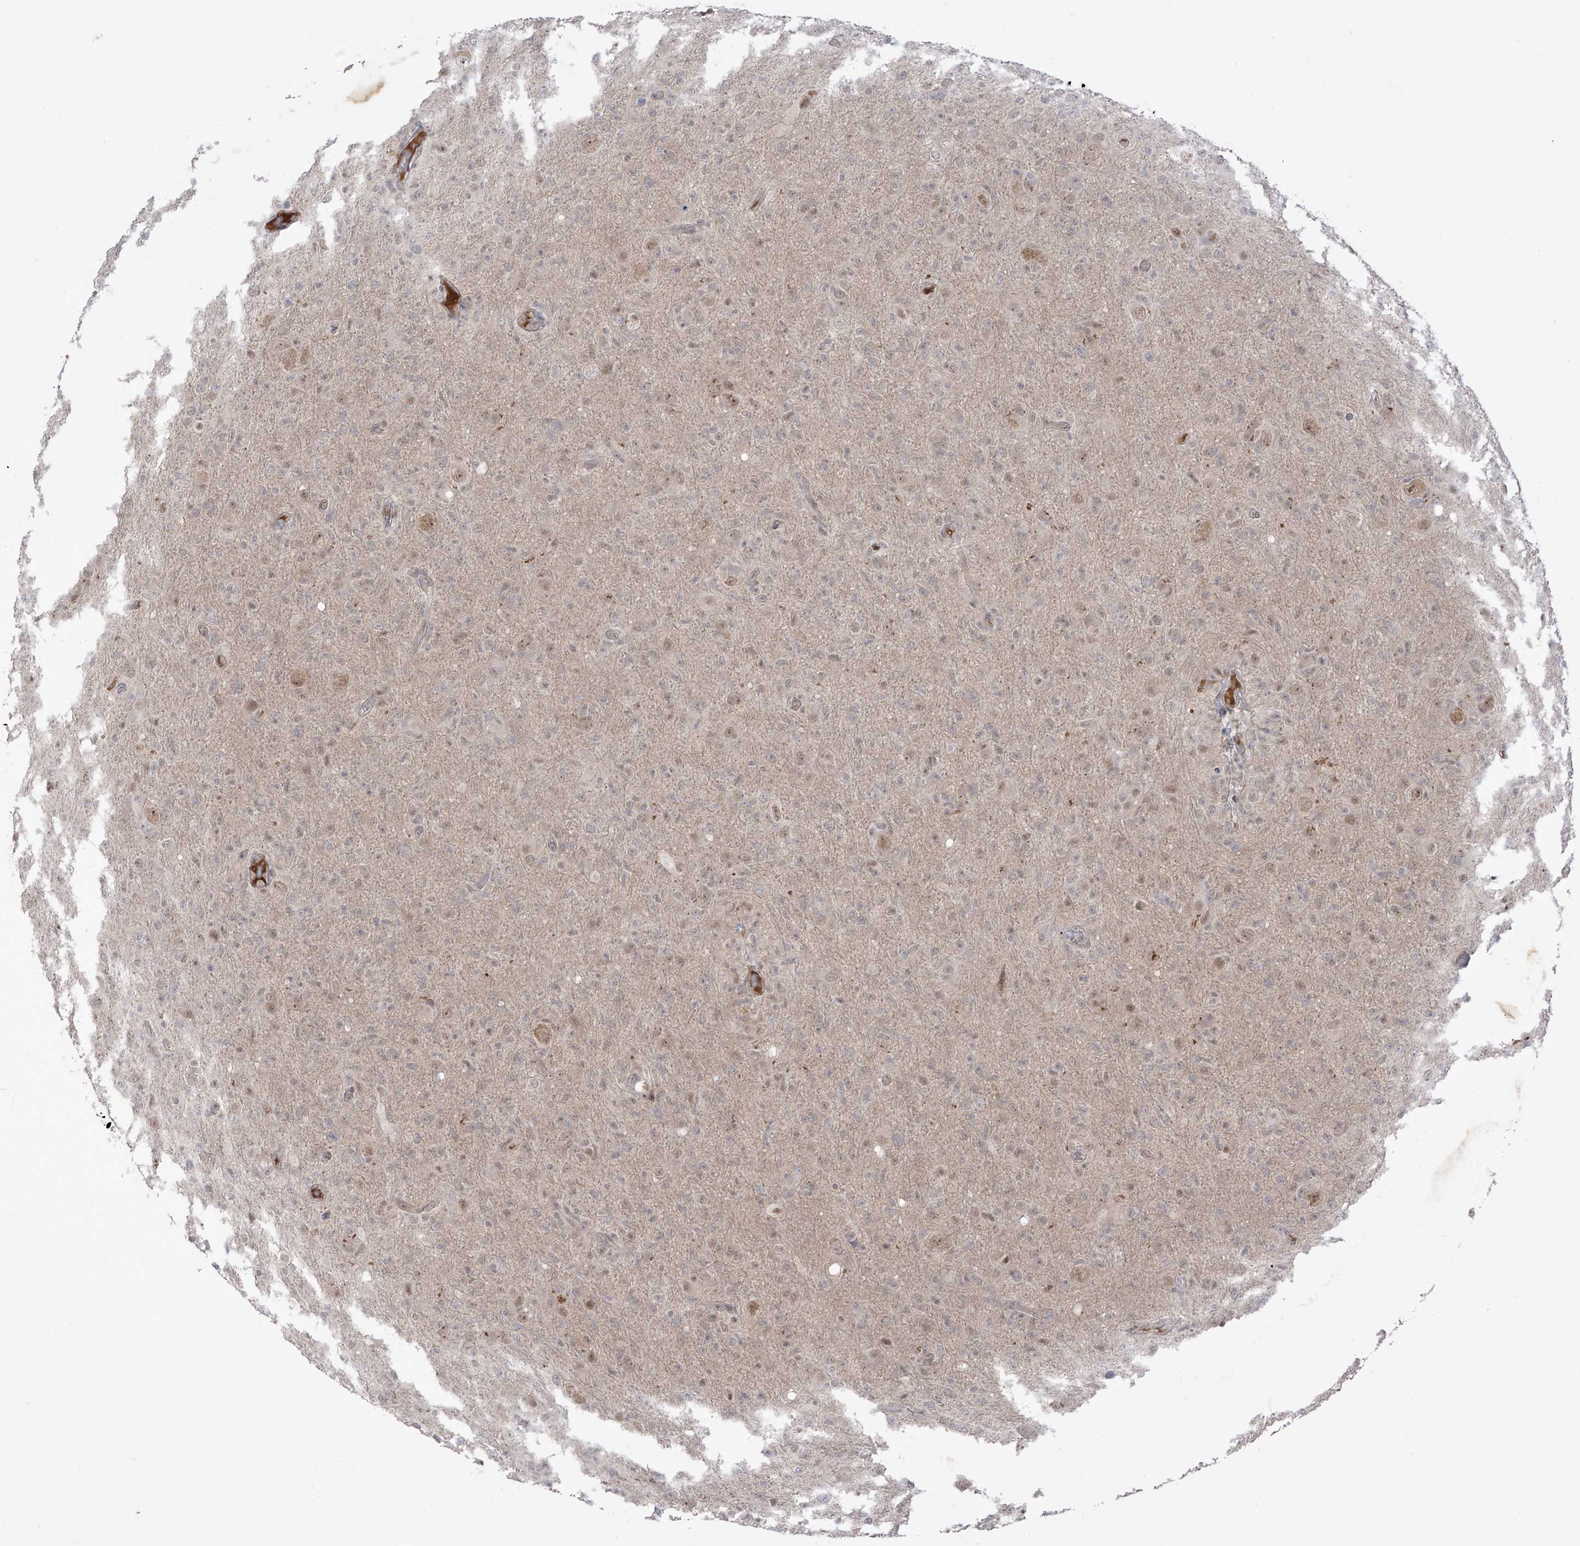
{"staining": {"intensity": "weak", "quantity": "25%-75%", "location": "nuclear"}, "tissue": "glioma", "cell_type": "Tumor cells", "image_type": "cancer", "snomed": [{"axis": "morphology", "description": "Glioma, malignant, High grade"}, {"axis": "topography", "description": "Brain"}], "caption": "Brown immunohistochemical staining in glioma exhibits weak nuclear staining in about 25%-75% of tumor cells. (DAB = brown stain, brightfield microscopy at high magnification).", "gene": "OGT", "patient": {"sex": "female", "age": 57}}